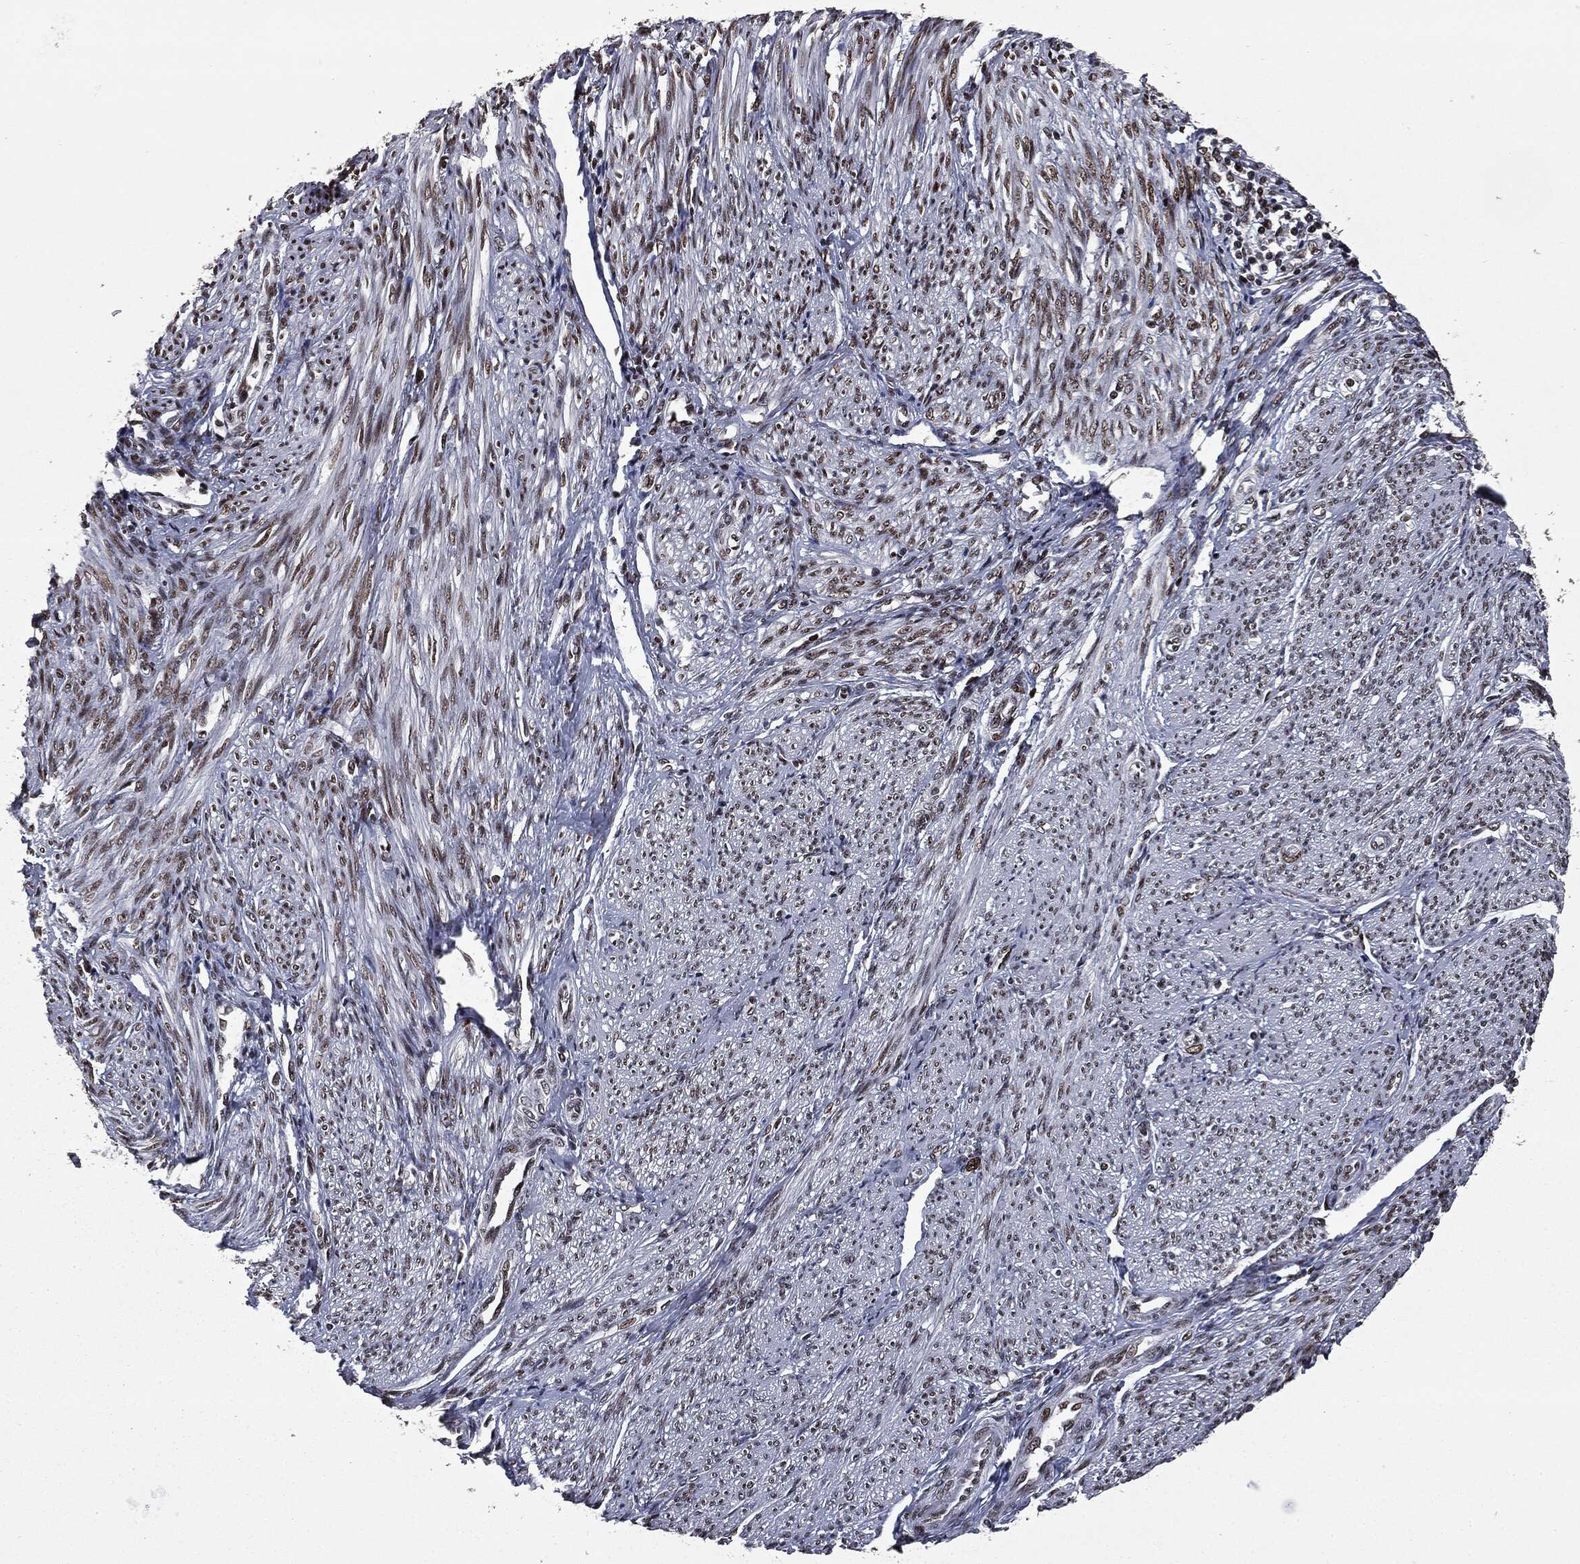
{"staining": {"intensity": "strong", "quantity": "<25%", "location": "nuclear"}, "tissue": "endometrial cancer", "cell_type": "Tumor cells", "image_type": "cancer", "snomed": [{"axis": "morphology", "description": "Adenocarcinoma, NOS"}, {"axis": "topography", "description": "Endometrium"}], "caption": "Tumor cells show medium levels of strong nuclear positivity in about <25% of cells in endometrial cancer.", "gene": "MSH2", "patient": {"sex": "female", "age": 68}}